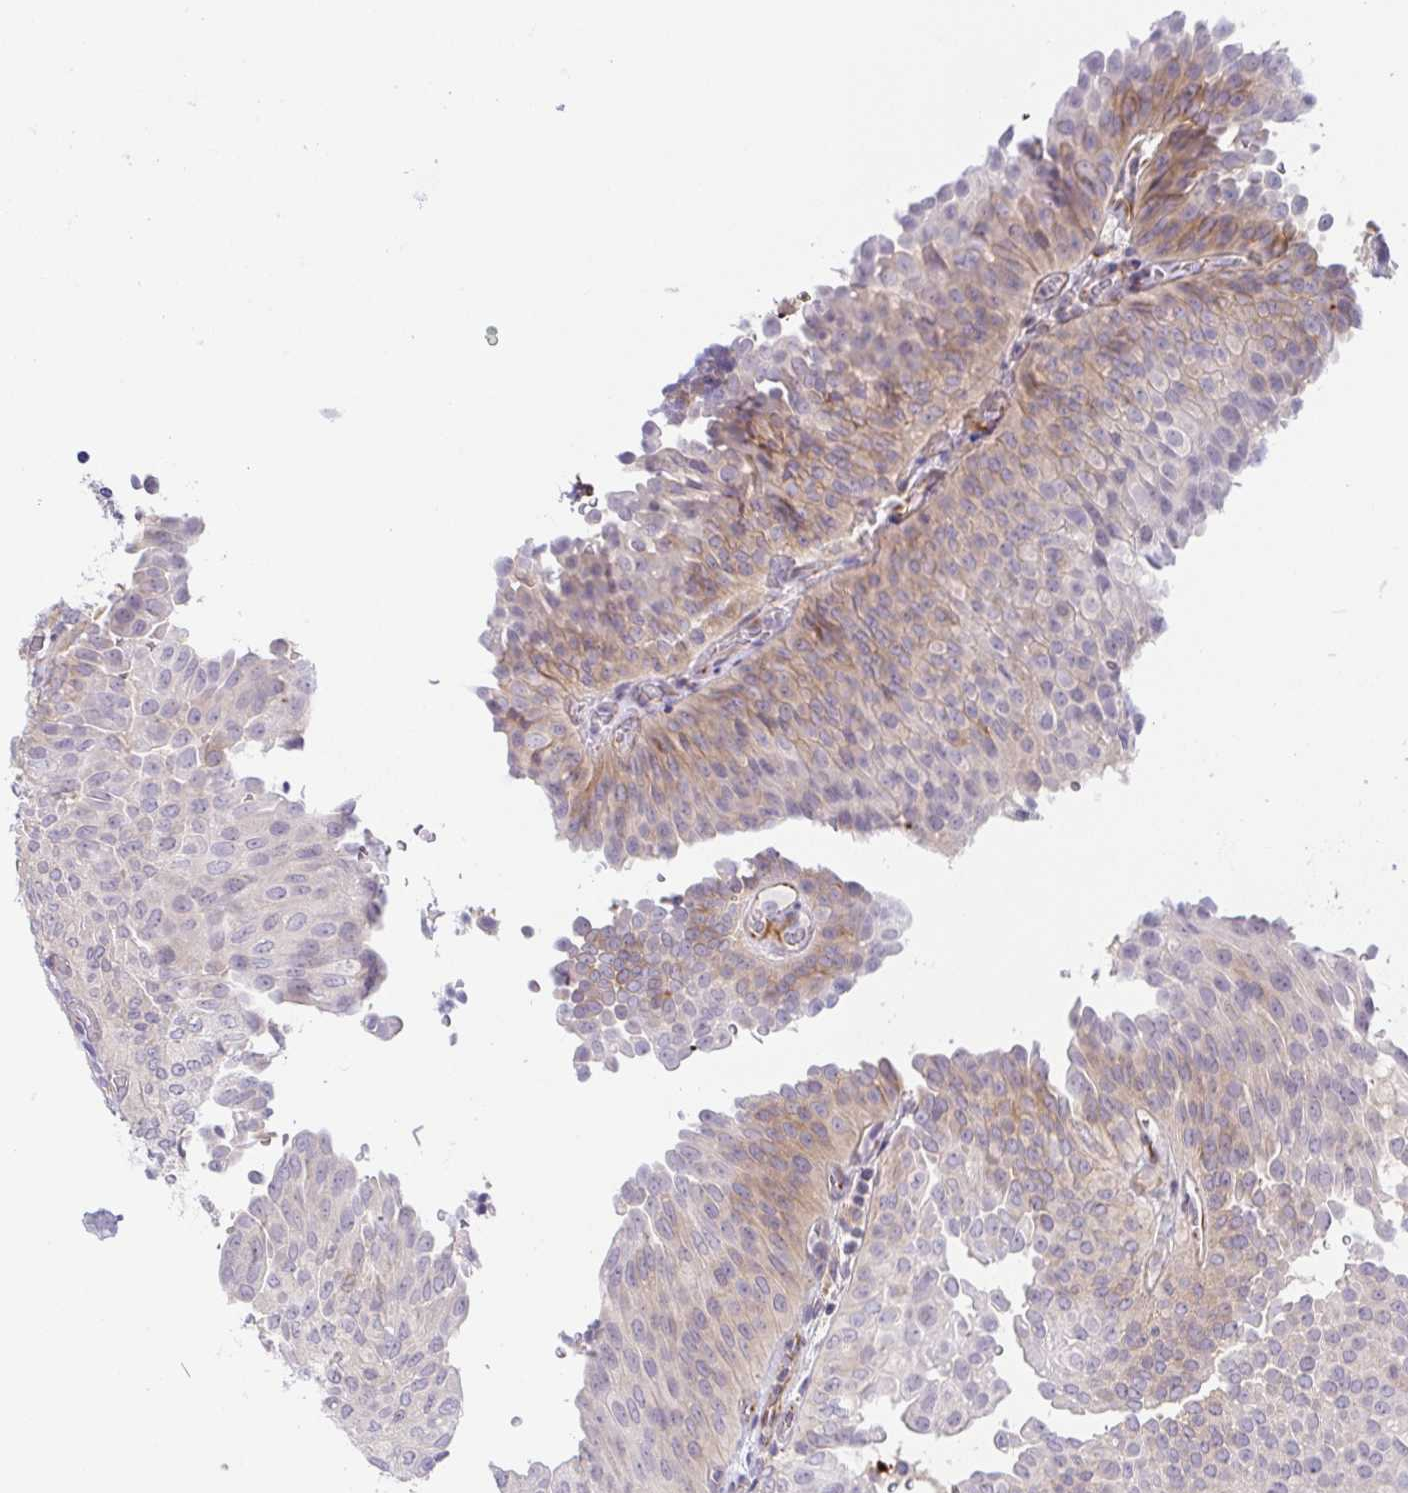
{"staining": {"intensity": "weak", "quantity": "<25%", "location": "cytoplasmic/membranous"}, "tissue": "urothelial cancer", "cell_type": "Tumor cells", "image_type": "cancer", "snomed": [{"axis": "morphology", "description": "Urothelial carcinoma, NOS"}, {"axis": "topography", "description": "Urinary bladder"}], "caption": "High magnification brightfield microscopy of transitional cell carcinoma stained with DAB (3,3'-diaminobenzidine) (brown) and counterstained with hematoxylin (blue): tumor cells show no significant staining.", "gene": "COL17A1", "patient": {"sex": "male", "age": 62}}